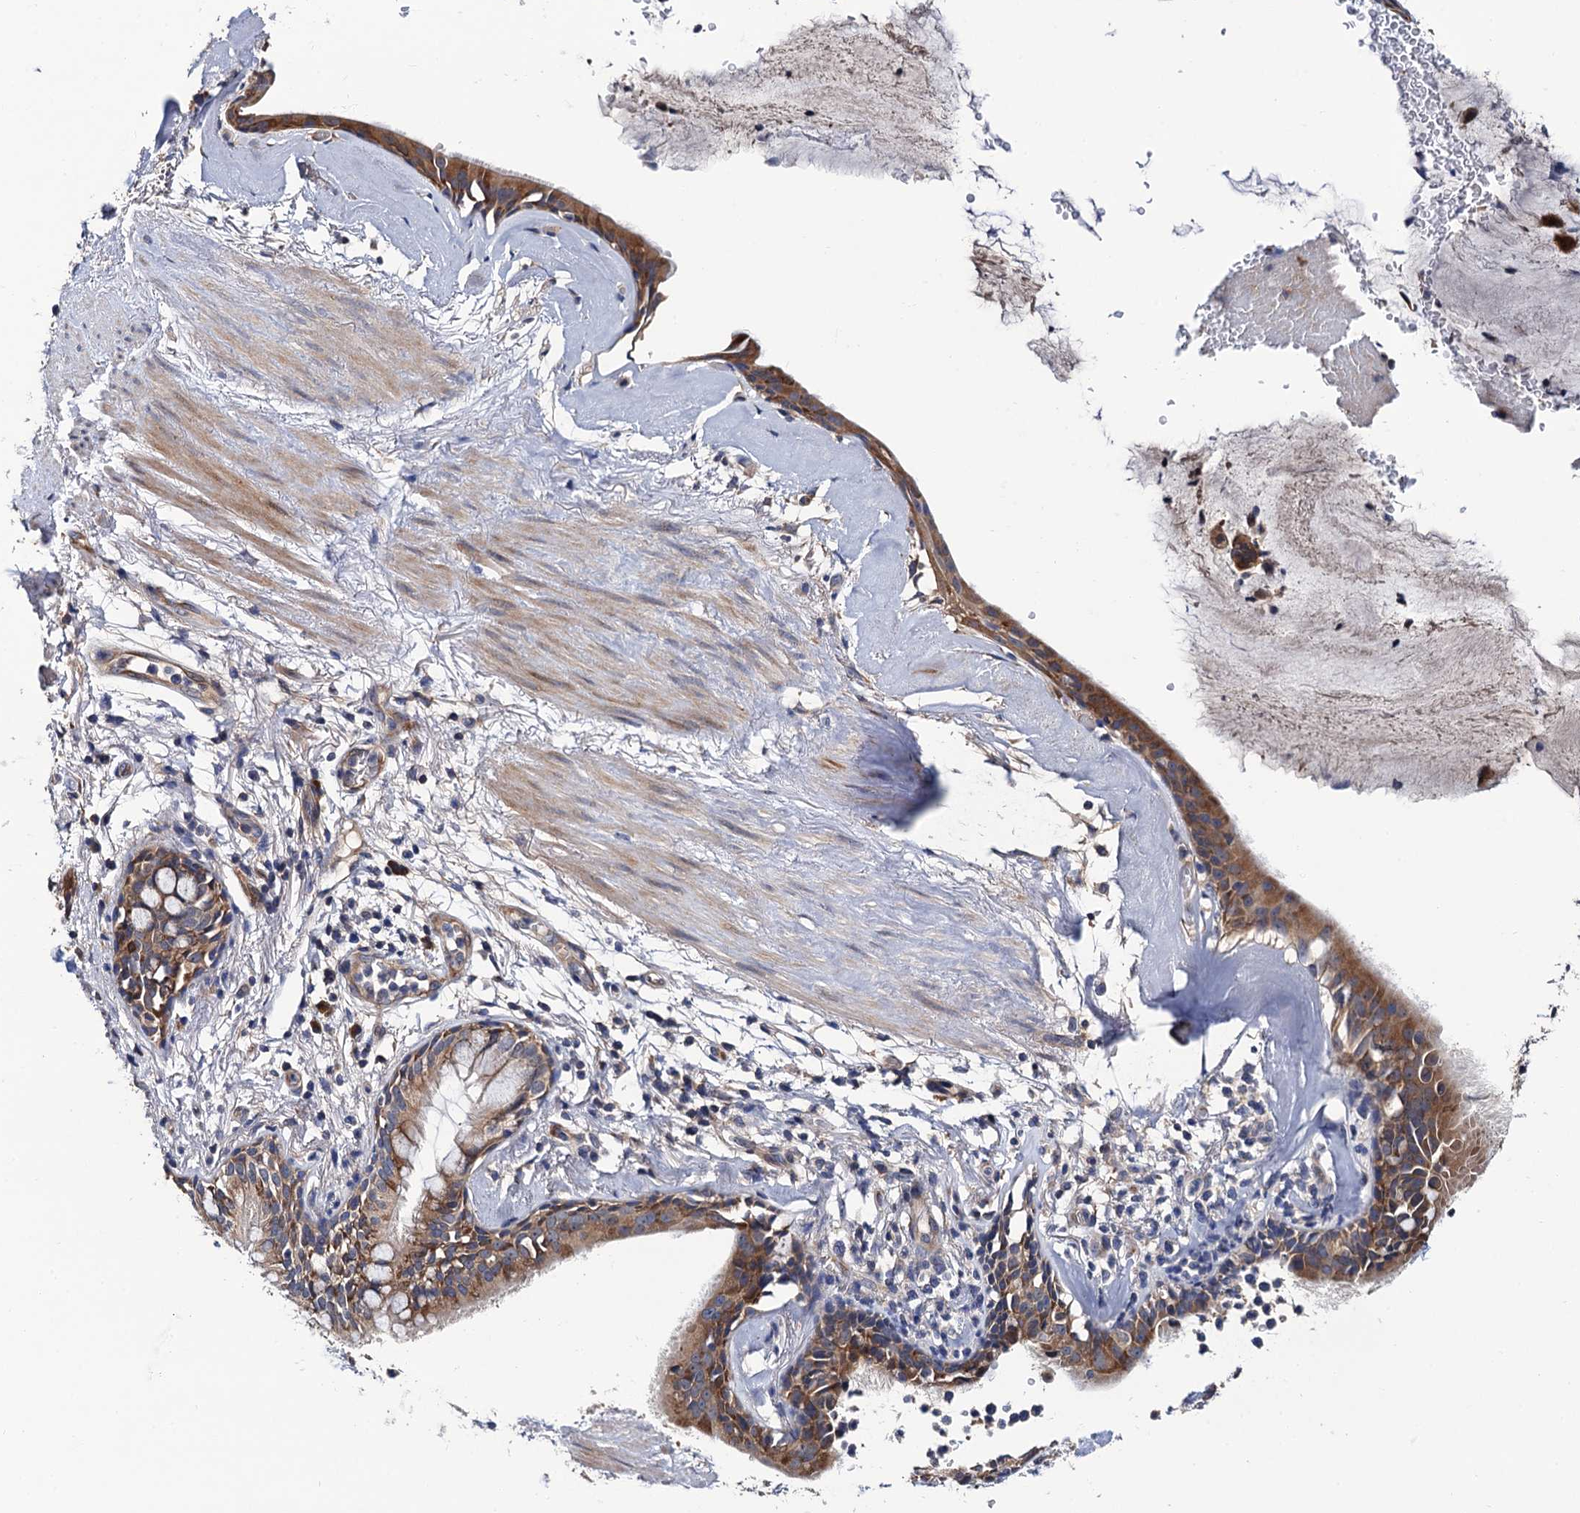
{"staining": {"intensity": "negative", "quantity": "none", "location": "none"}, "tissue": "adipose tissue", "cell_type": "Adipocytes", "image_type": "normal", "snomed": [{"axis": "morphology", "description": "Normal tissue, NOS"}, {"axis": "topography", "description": "Cartilage tissue"}], "caption": "This is a histopathology image of immunohistochemistry (IHC) staining of normal adipose tissue, which shows no positivity in adipocytes. (DAB immunohistochemistry (IHC) with hematoxylin counter stain).", "gene": "TRMT112", "patient": {"sex": "female", "age": 63}}